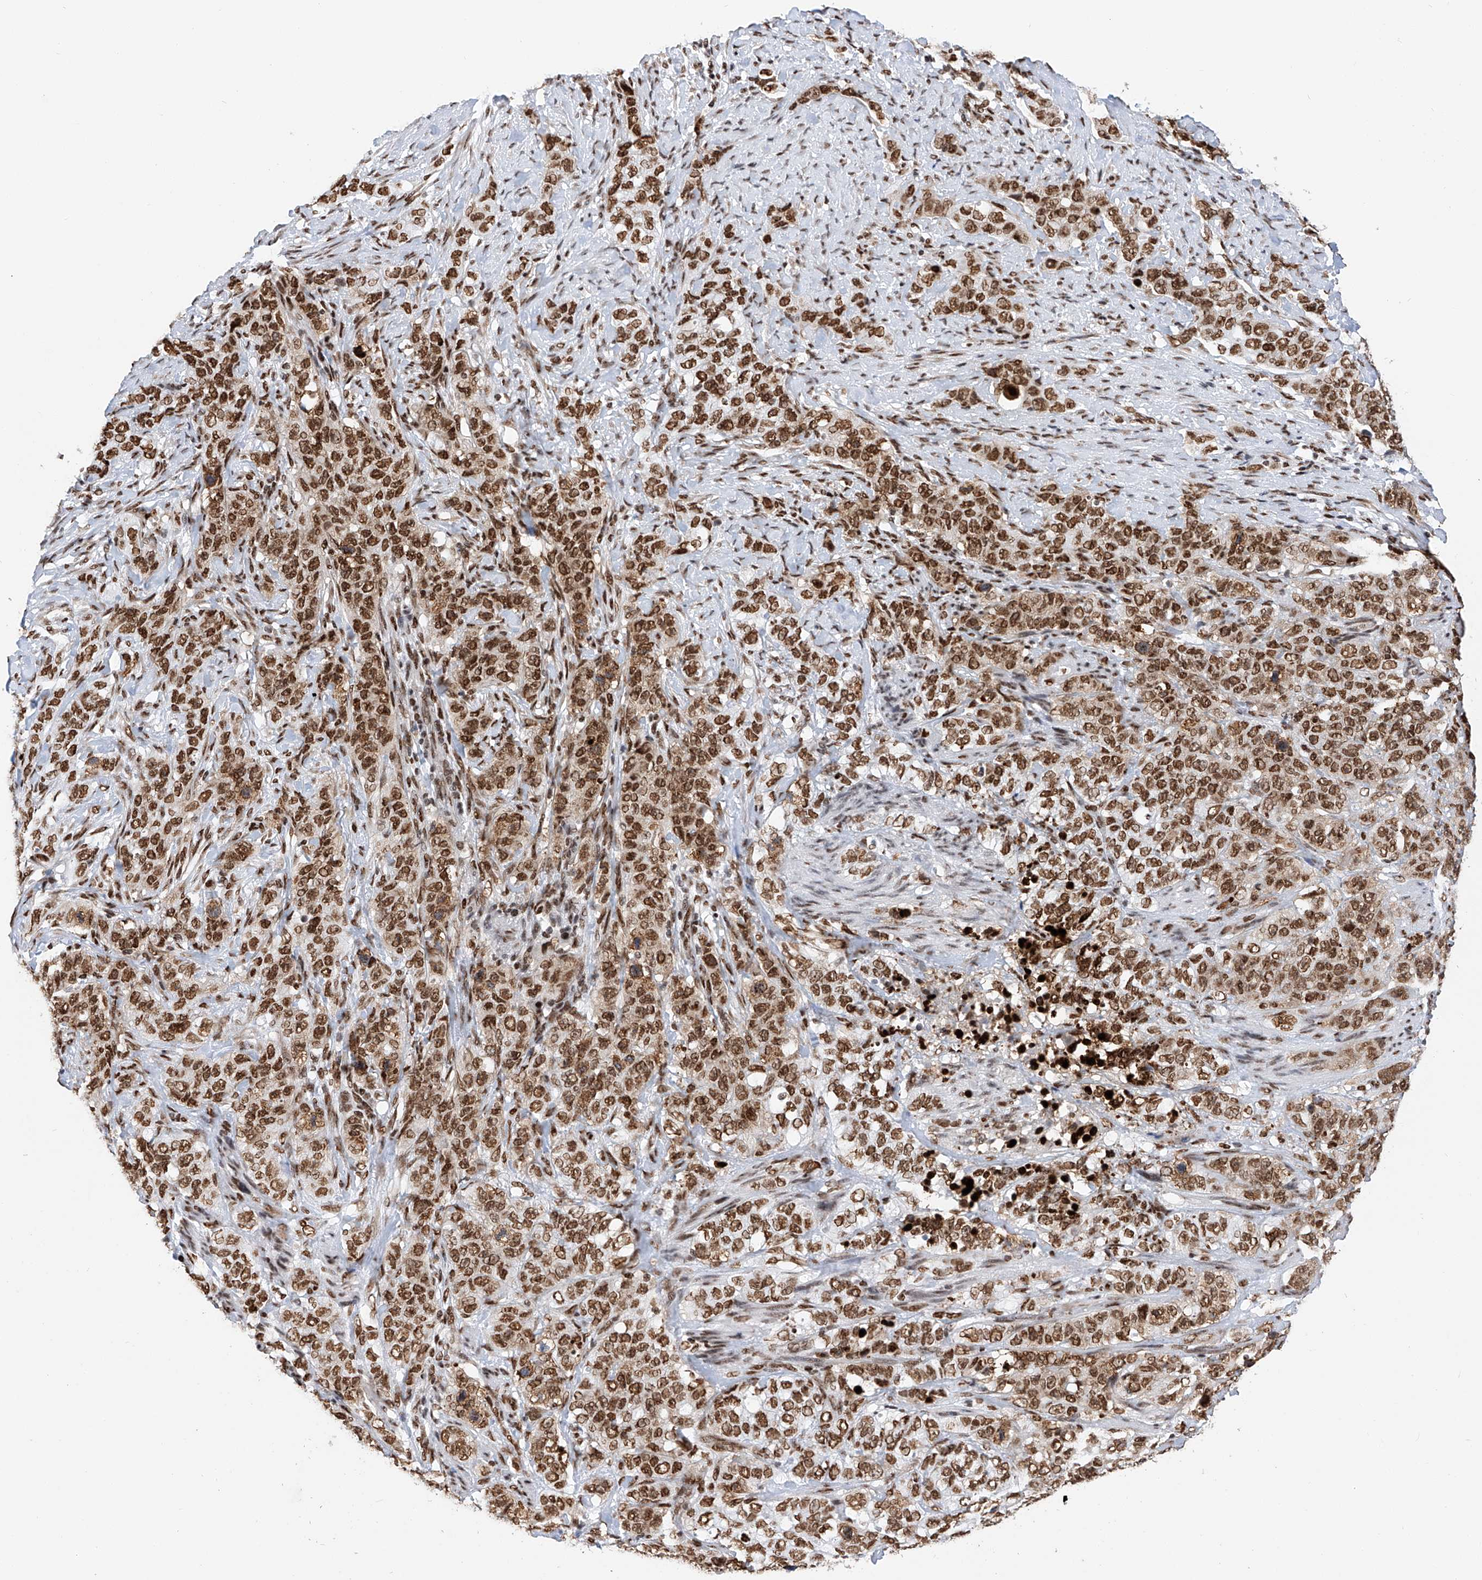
{"staining": {"intensity": "strong", "quantity": ">75%", "location": "nuclear"}, "tissue": "stomach cancer", "cell_type": "Tumor cells", "image_type": "cancer", "snomed": [{"axis": "morphology", "description": "Adenocarcinoma, NOS"}, {"axis": "topography", "description": "Stomach"}], "caption": "Immunohistochemistry (IHC) of stomach adenocarcinoma exhibits high levels of strong nuclear expression in about >75% of tumor cells.", "gene": "SRSF6", "patient": {"sex": "male", "age": 48}}